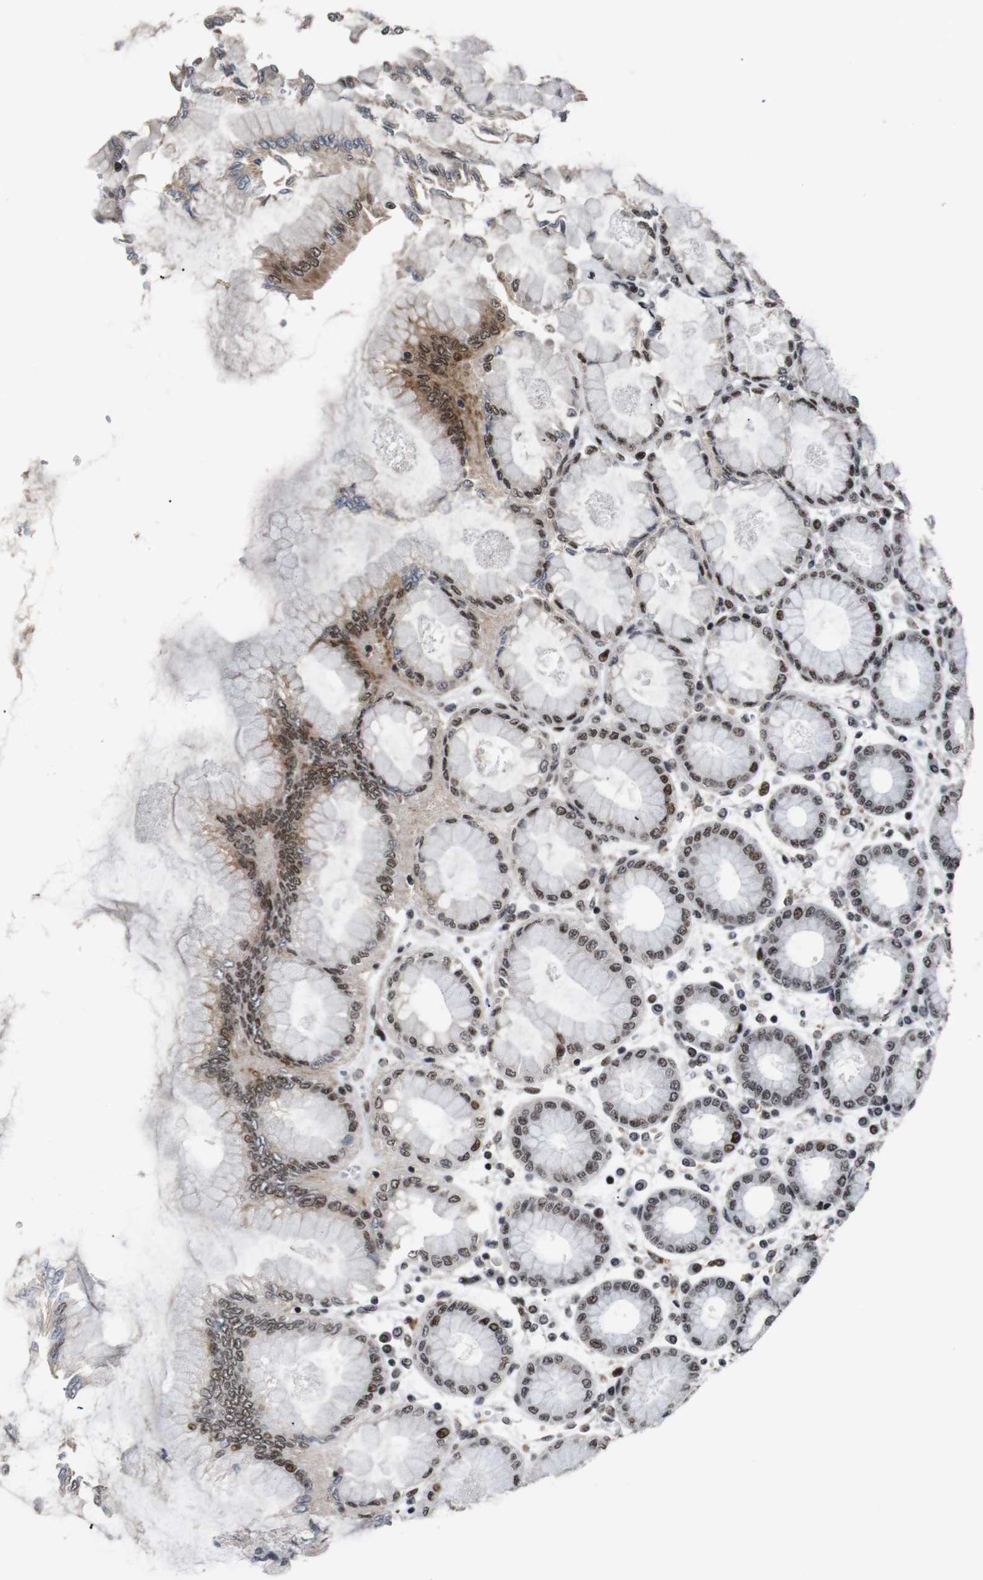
{"staining": {"intensity": "strong", "quantity": "<25%", "location": "cytoplasmic/membranous,nuclear"}, "tissue": "stomach", "cell_type": "Glandular cells", "image_type": "normal", "snomed": [{"axis": "morphology", "description": "Normal tissue, NOS"}, {"axis": "topography", "description": "Stomach, upper"}], "caption": "Protein expression by IHC exhibits strong cytoplasmic/membranous,nuclear expression in about <25% of glandular cells in unremarkable stomach.", "gene": "EIF4G1", "patient": {"sex": "female", "age": 56}}